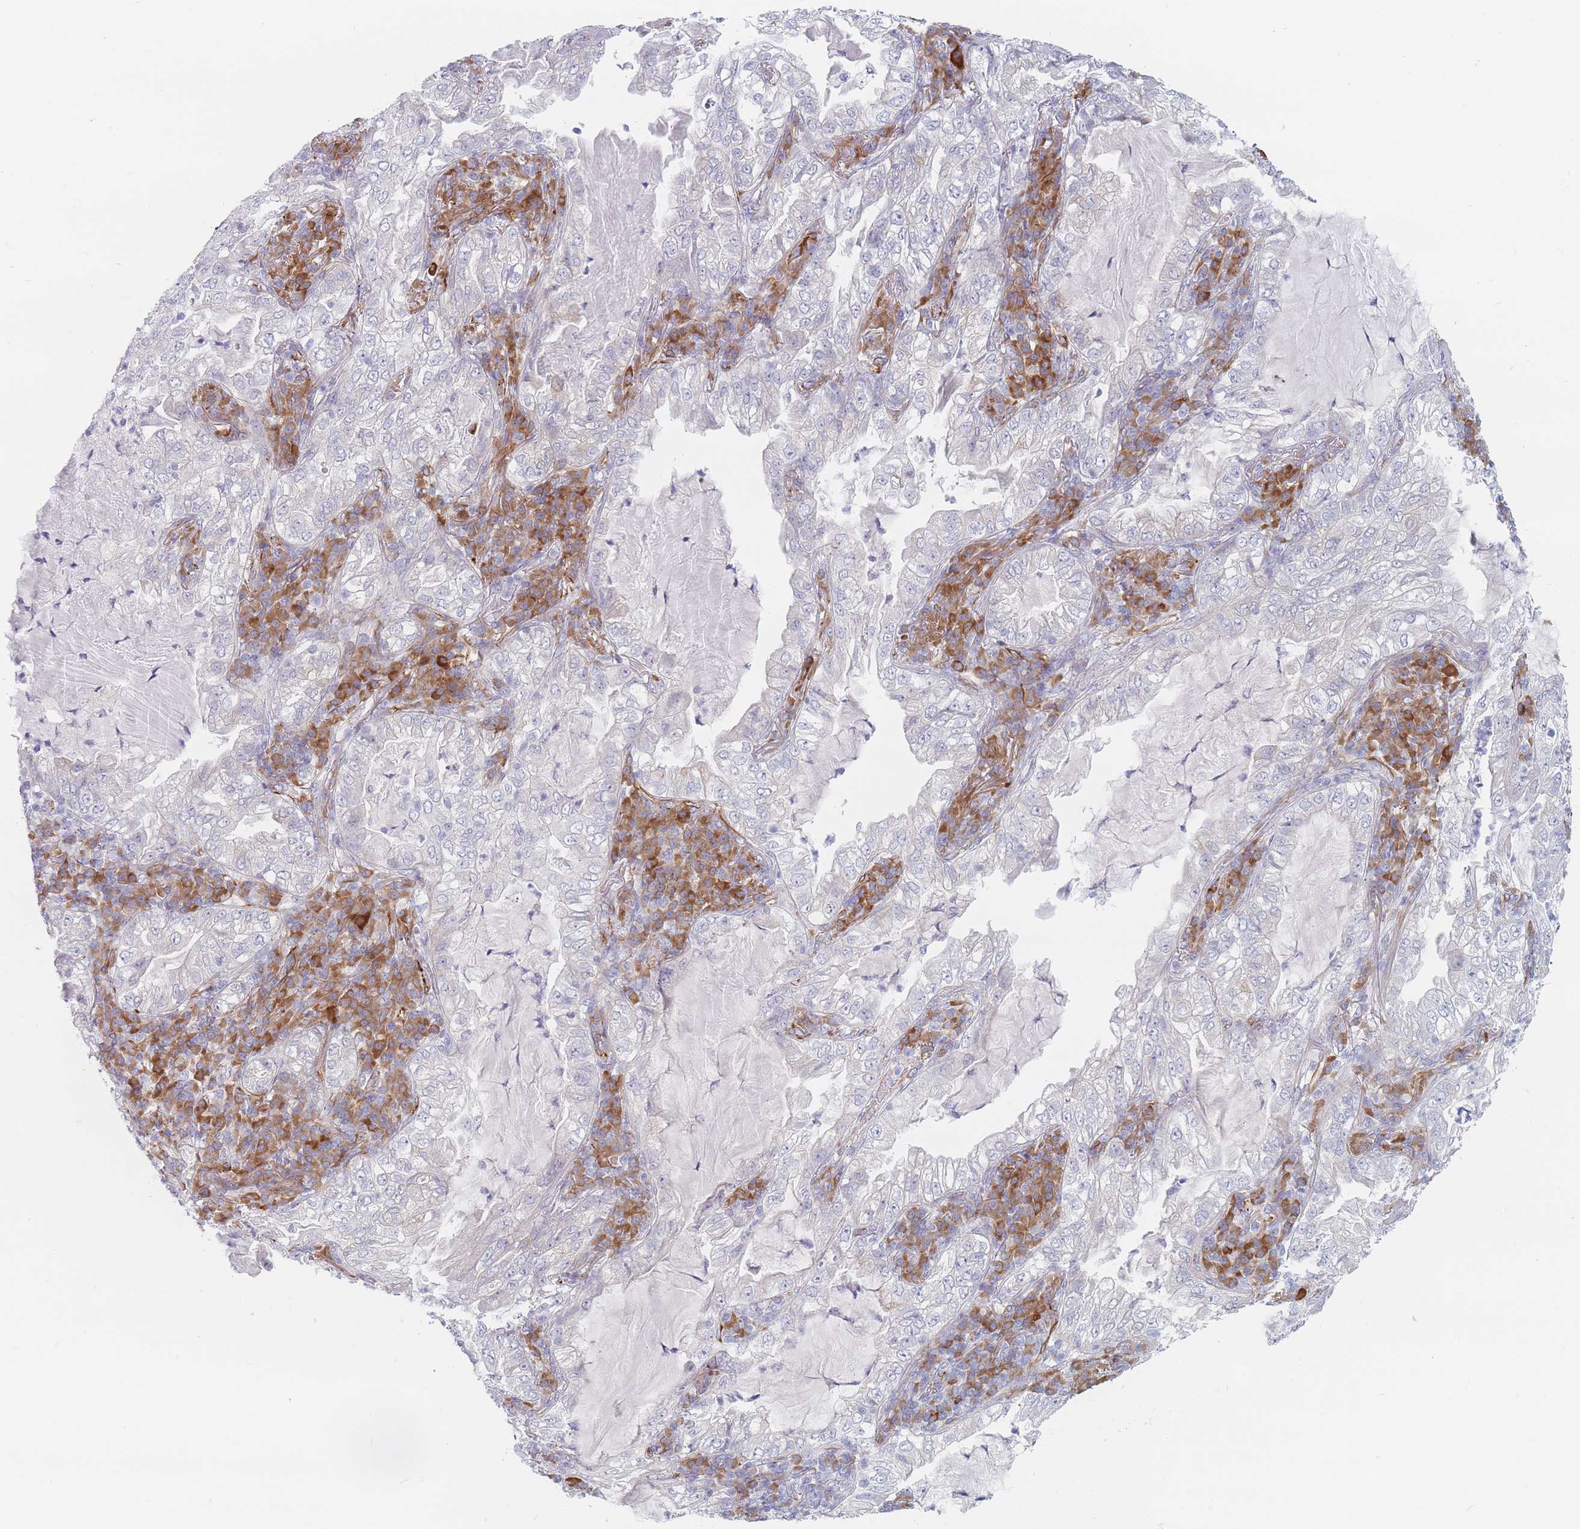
{"staining": {"intensity": "negative", "quantity": "none", "location": "none"}, "tissue": "lung cancer", "cell_type": "Tumor cells", "image_type": "cancer", "snomed": [{"axis": "morphology", "description": "Adenocarcinoma, NOS"}, {"axis": "topography", "description": "Lung"}], "caption": "A high-resolution image shows IHC staining of adenocarcinoma (lung), which exhibits no significant expression in tumor cells.", "gene": "ERBIN", "patient": {"sex": "female", "age": 73}}